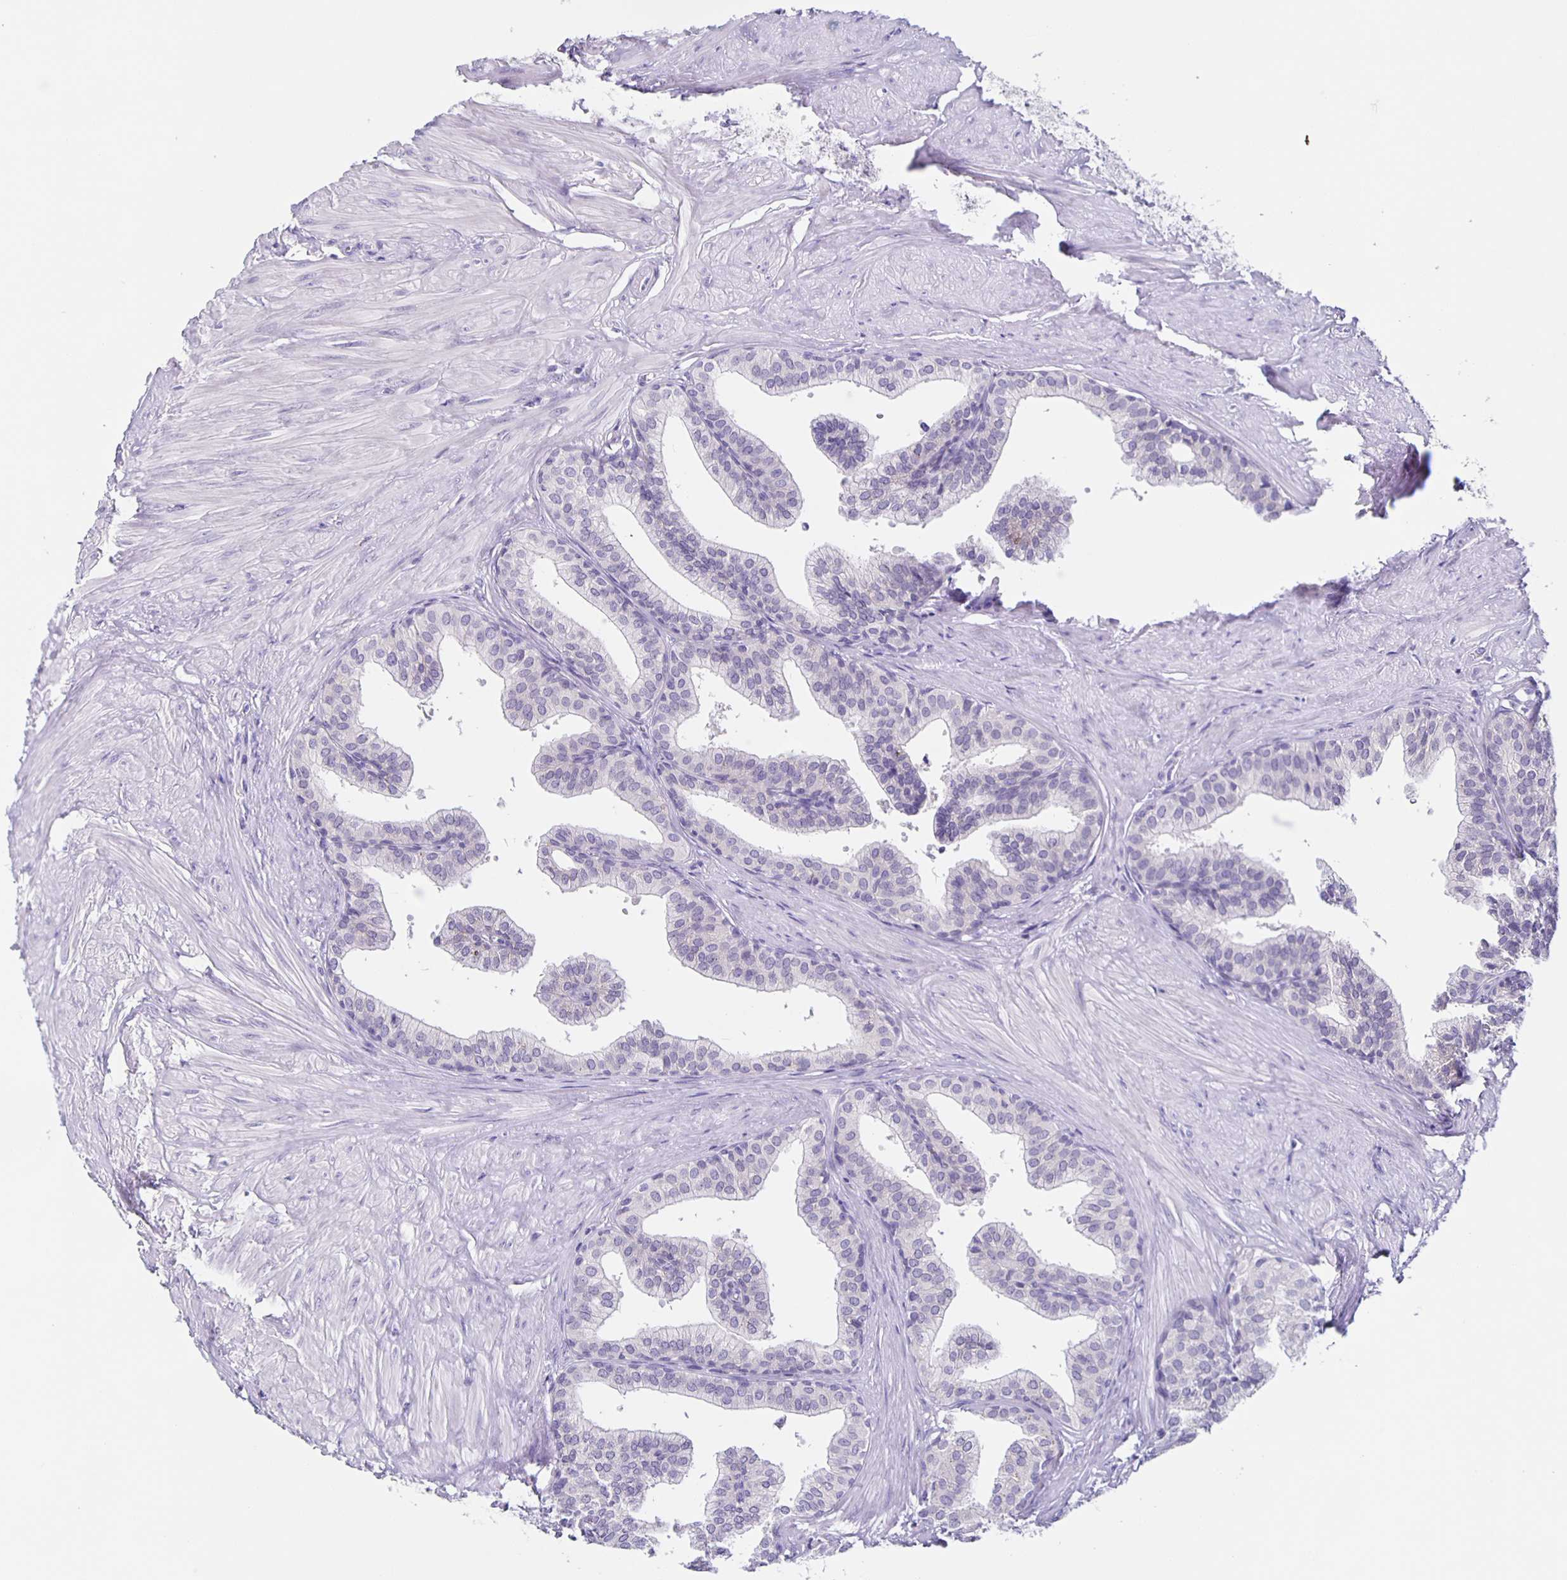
{"staining": {"intensity": "negative", "quantity": "none", "location": "none"}, "tissue": "prostate", "cell_type": "Glandular cells", "image_type": "normal", "snomed": [{"axis": "morphology", "description": "Normal tissue, NOS"}, {"axis": "topography", "description": "Prostate"}, {"axis": "topography", "description": "Peripheral nerve tissue"}], "caption": "This image is of benign prostate stained with immunohistochemistry to label a protein in brown with the nuclei are counter-stained blue. There is no staining in glandular cells.", "gene": "SLC12A3", "patient": {"sex": "male", "age": 55}}